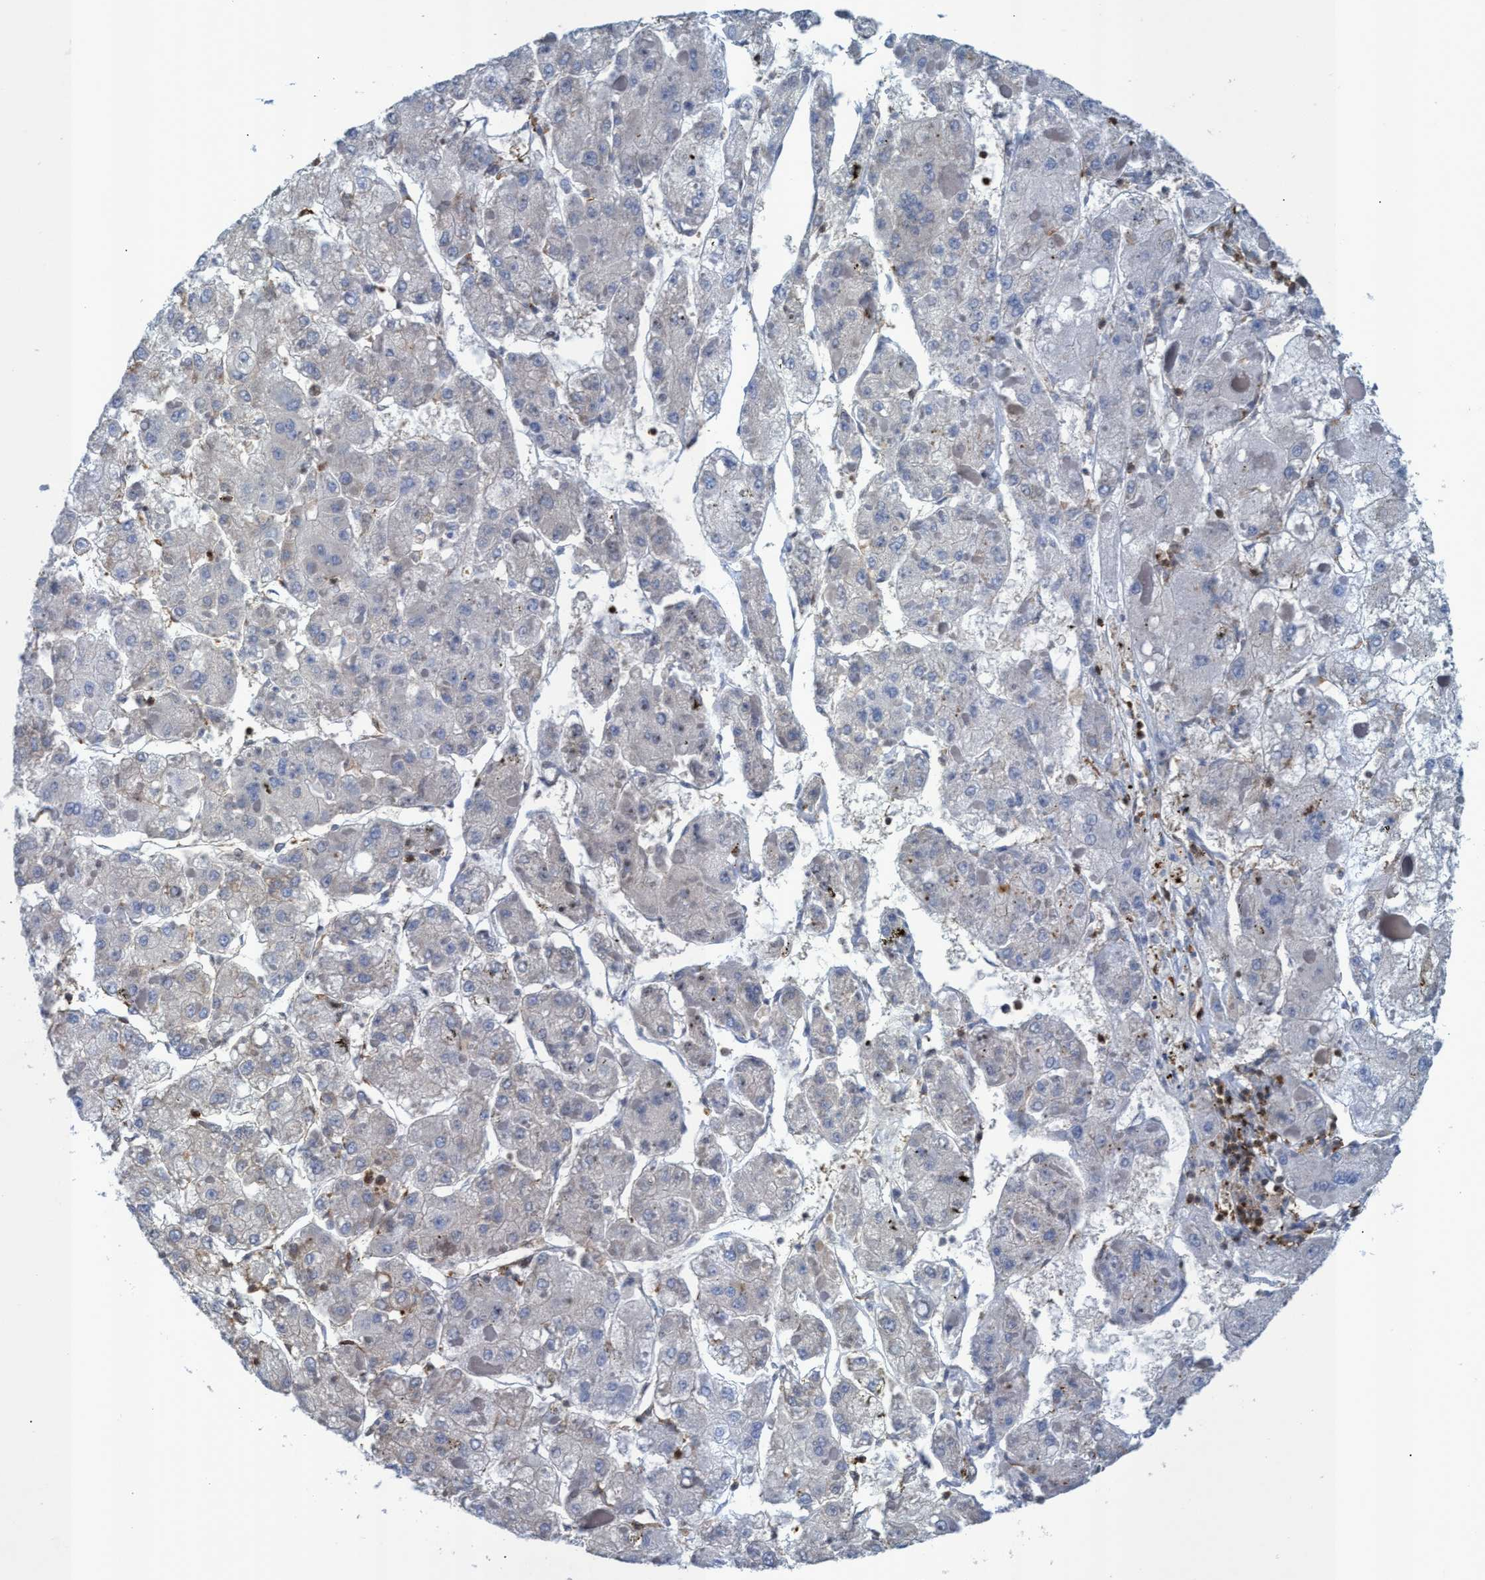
{"staining": {"intensity": "negative", "quantity": "none", "location": "none"}, "tissue": "liver cancer", "cell_type": "Tumor cells", "image_type": "cancer", "snomed": [{"axis": "morphology", "description": "Carcinoma, Hepatocellular, NOS"}, {"axis": "topography", "description": "Liver"}], "caption": "IHC of human liver cancer exhibits no positivity in tumor cells.", "gene": "EZR", "patient": {"sex": "female", "age": 73}}